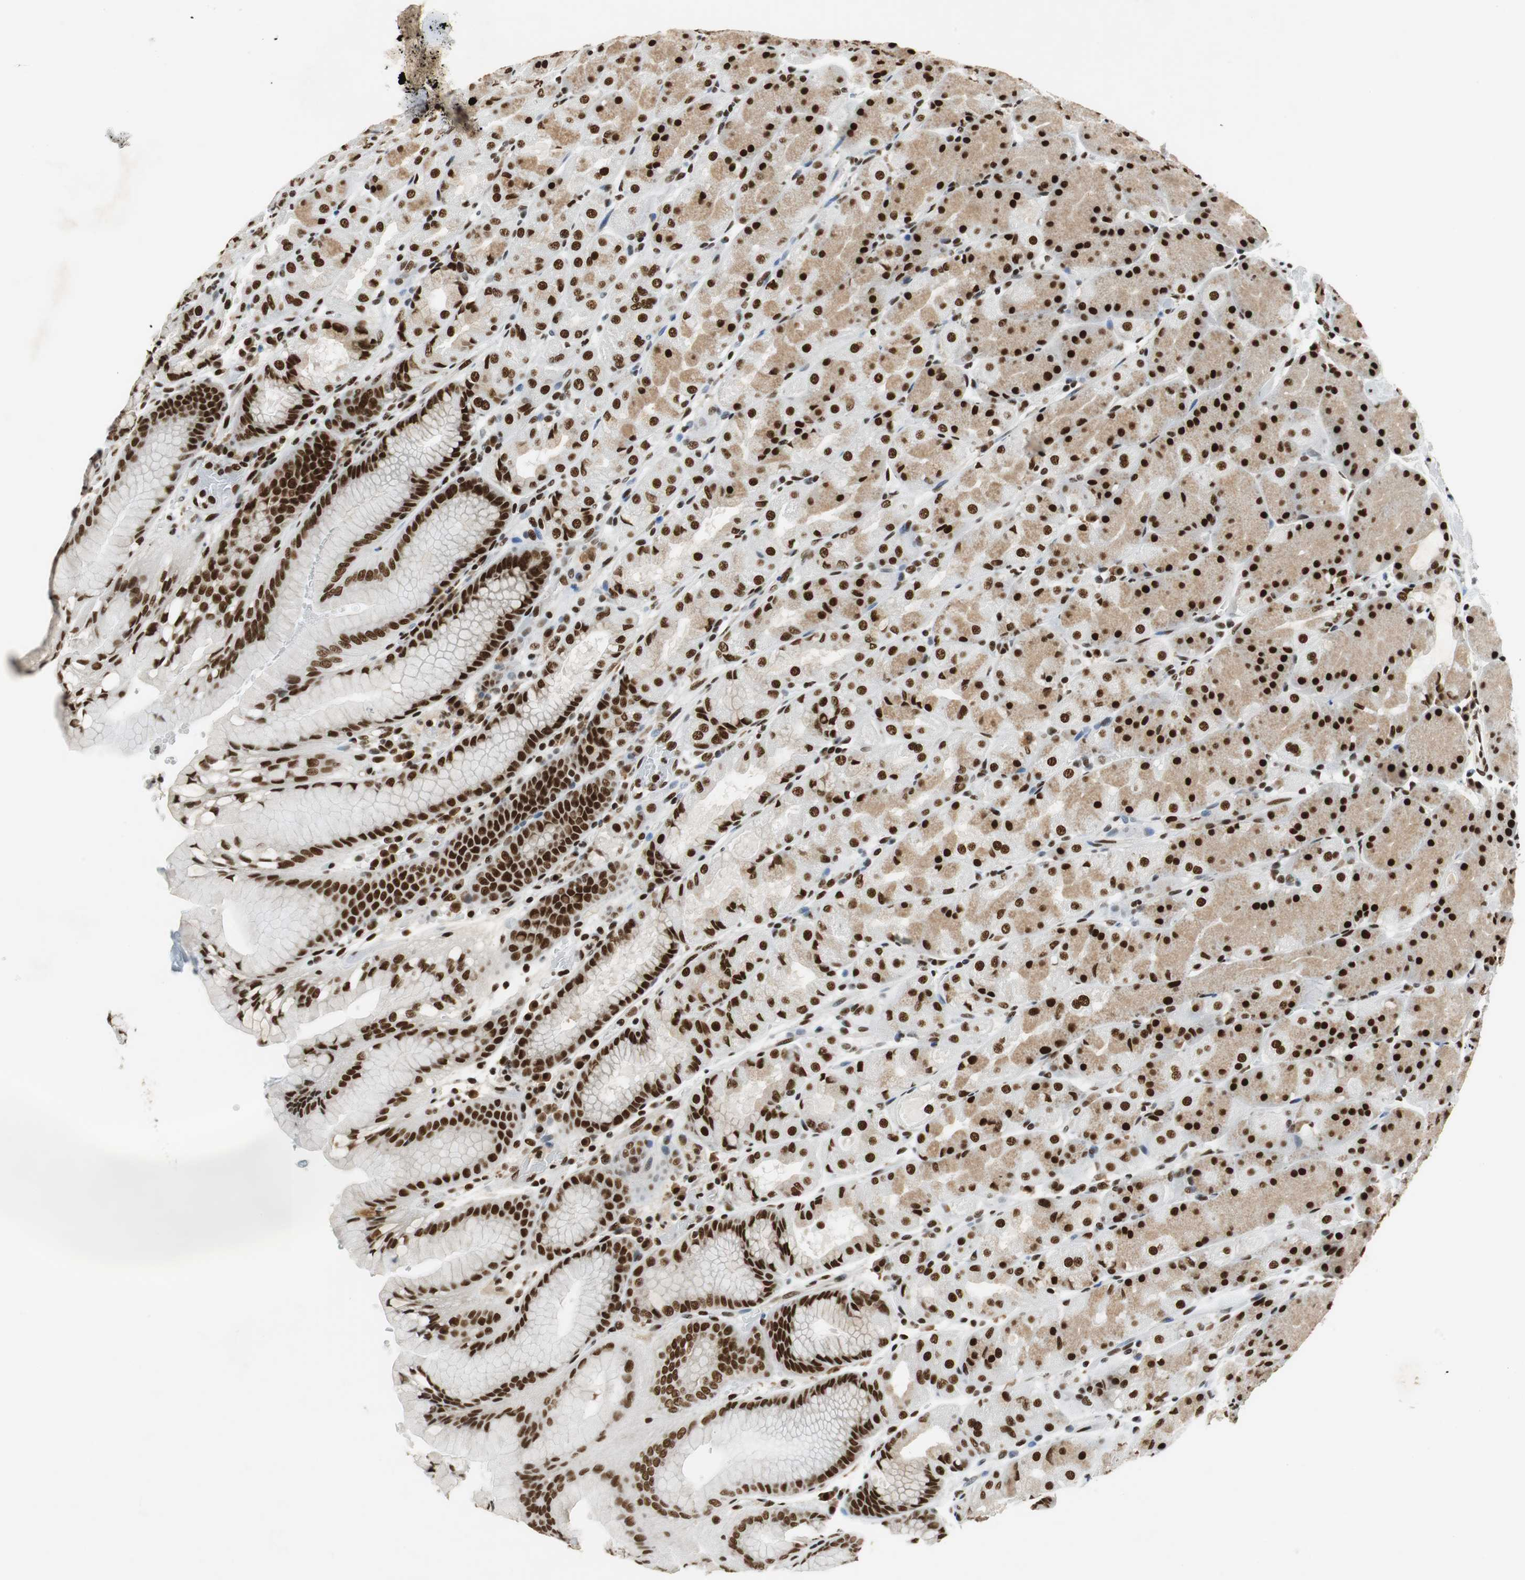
{"staining": {"intensity": "strong", "quantity": ">75%", "location": "cytoplasmic/membranous,nuclear"}, "tissue": "stomach", "cell_type": "Glandular cells", "image_type": "normal", "snomed": [{"axis": "morphology", "description": "Normal tissue, NOS"}, {"axis": "topography", "description": "Stomach, upper"}, {"axis": "topography", "description": "Stomach"}], "caption": "Normal stomach shows strong cytoplasmic/membranous,nuclear expression in approximately >75% of glandular cells (DAB (3,3'-diaminobenzidine) = brown stain, brightfield microscopy at high magnification)..", "gene": "PRKDC", "patient": {"sex": "male", "age": 76}}